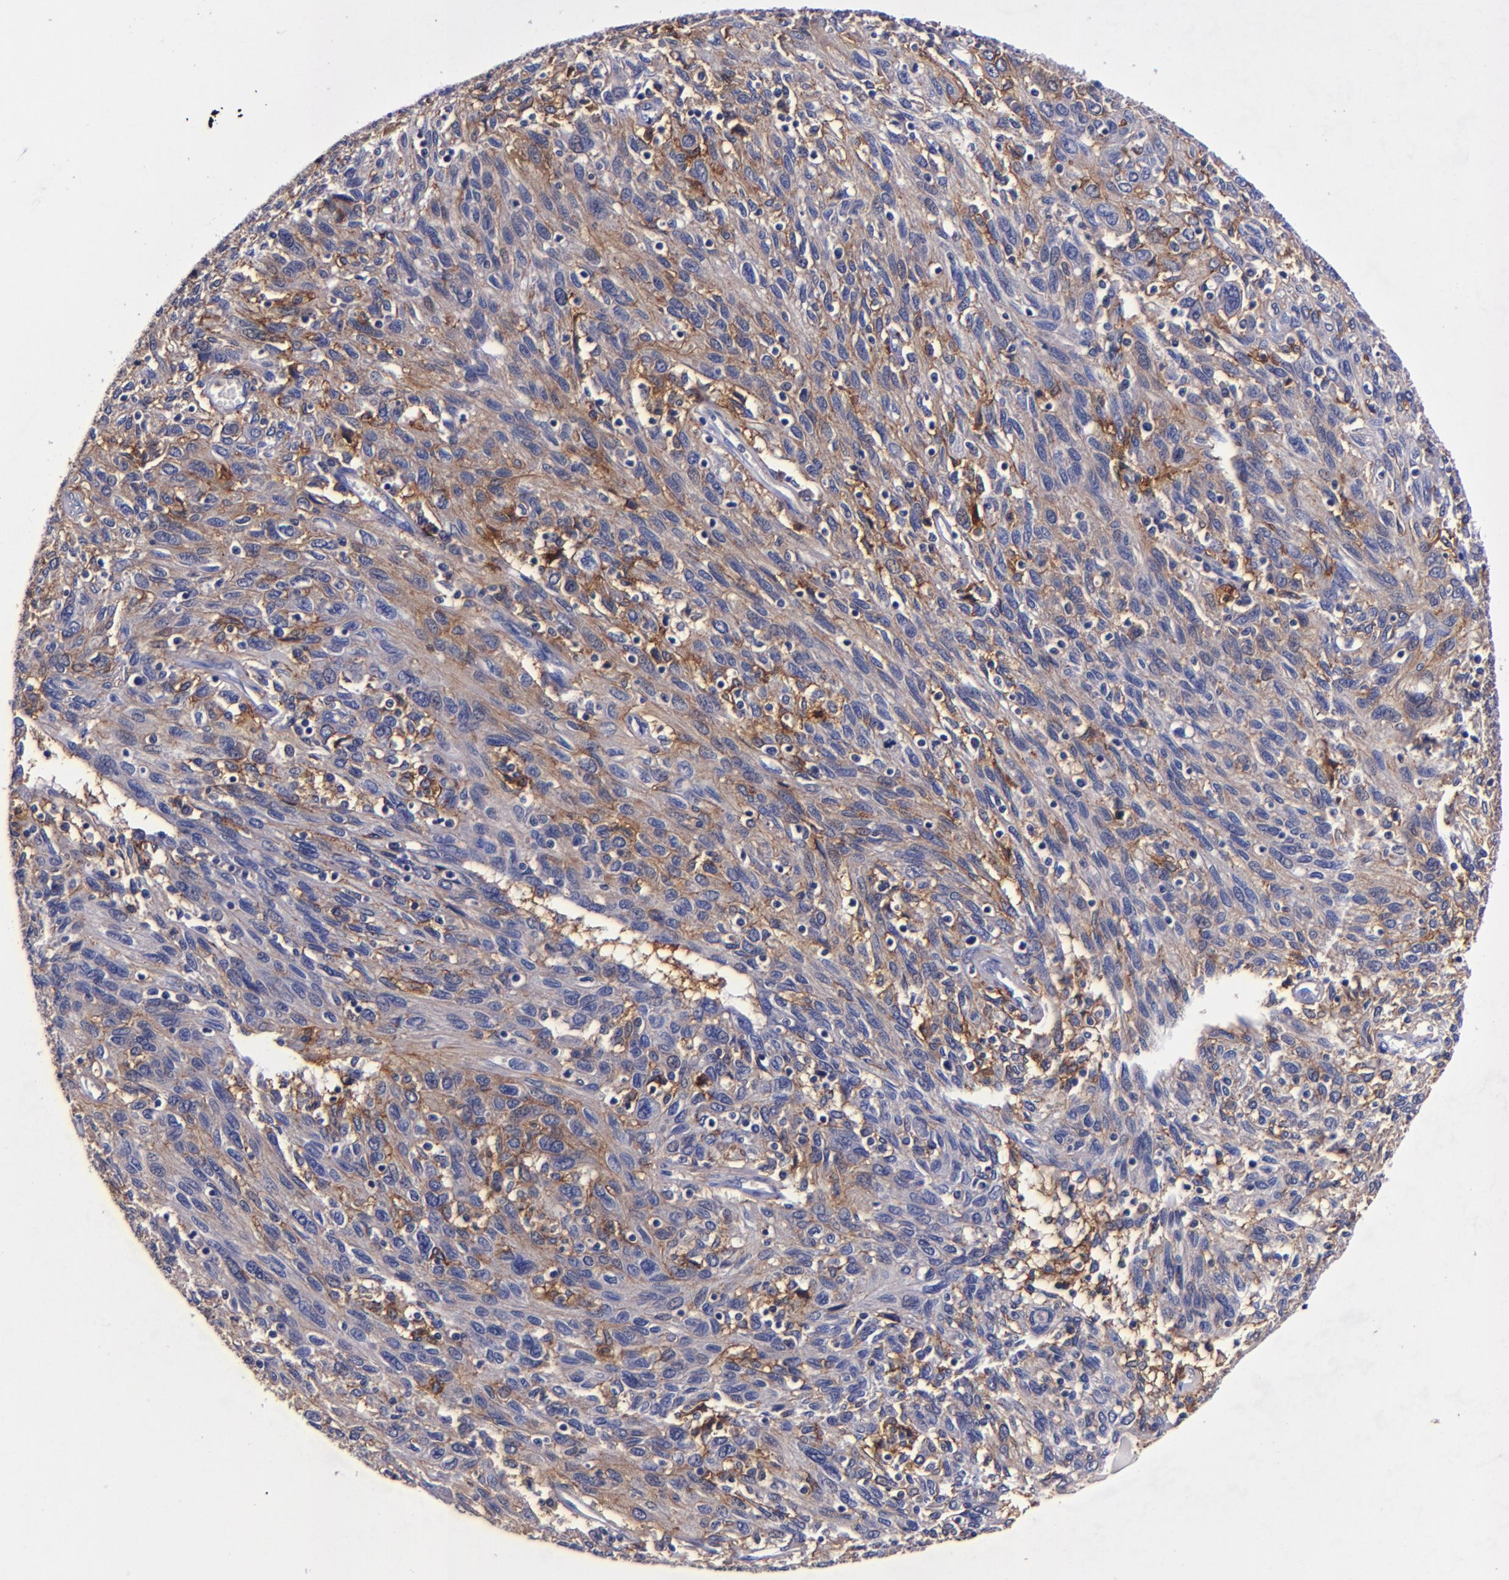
{"staining": {"intensity": "moderate", "quantity": "25%-75%", "location": "cytoplasmic/membranous"}, "tissue": "ovarian cancer", "cell_type": "Tumor cells", "image_type": "cancer", "snomed": [{"axis": "morphology", "description": "Carcinoma, endometroid"}, {"axis": "topography", "description": "Ovary"}], "caption": "Immunohistochemical staining of human ovarian cancer (endometroid carcinoma) exhibits medium levels of moderate cytoplasmic/membranous positivity in about 25%-75% of tumor cells.", "gene": "SIRPA", "patient": {"sex": "female", "age": 50}}